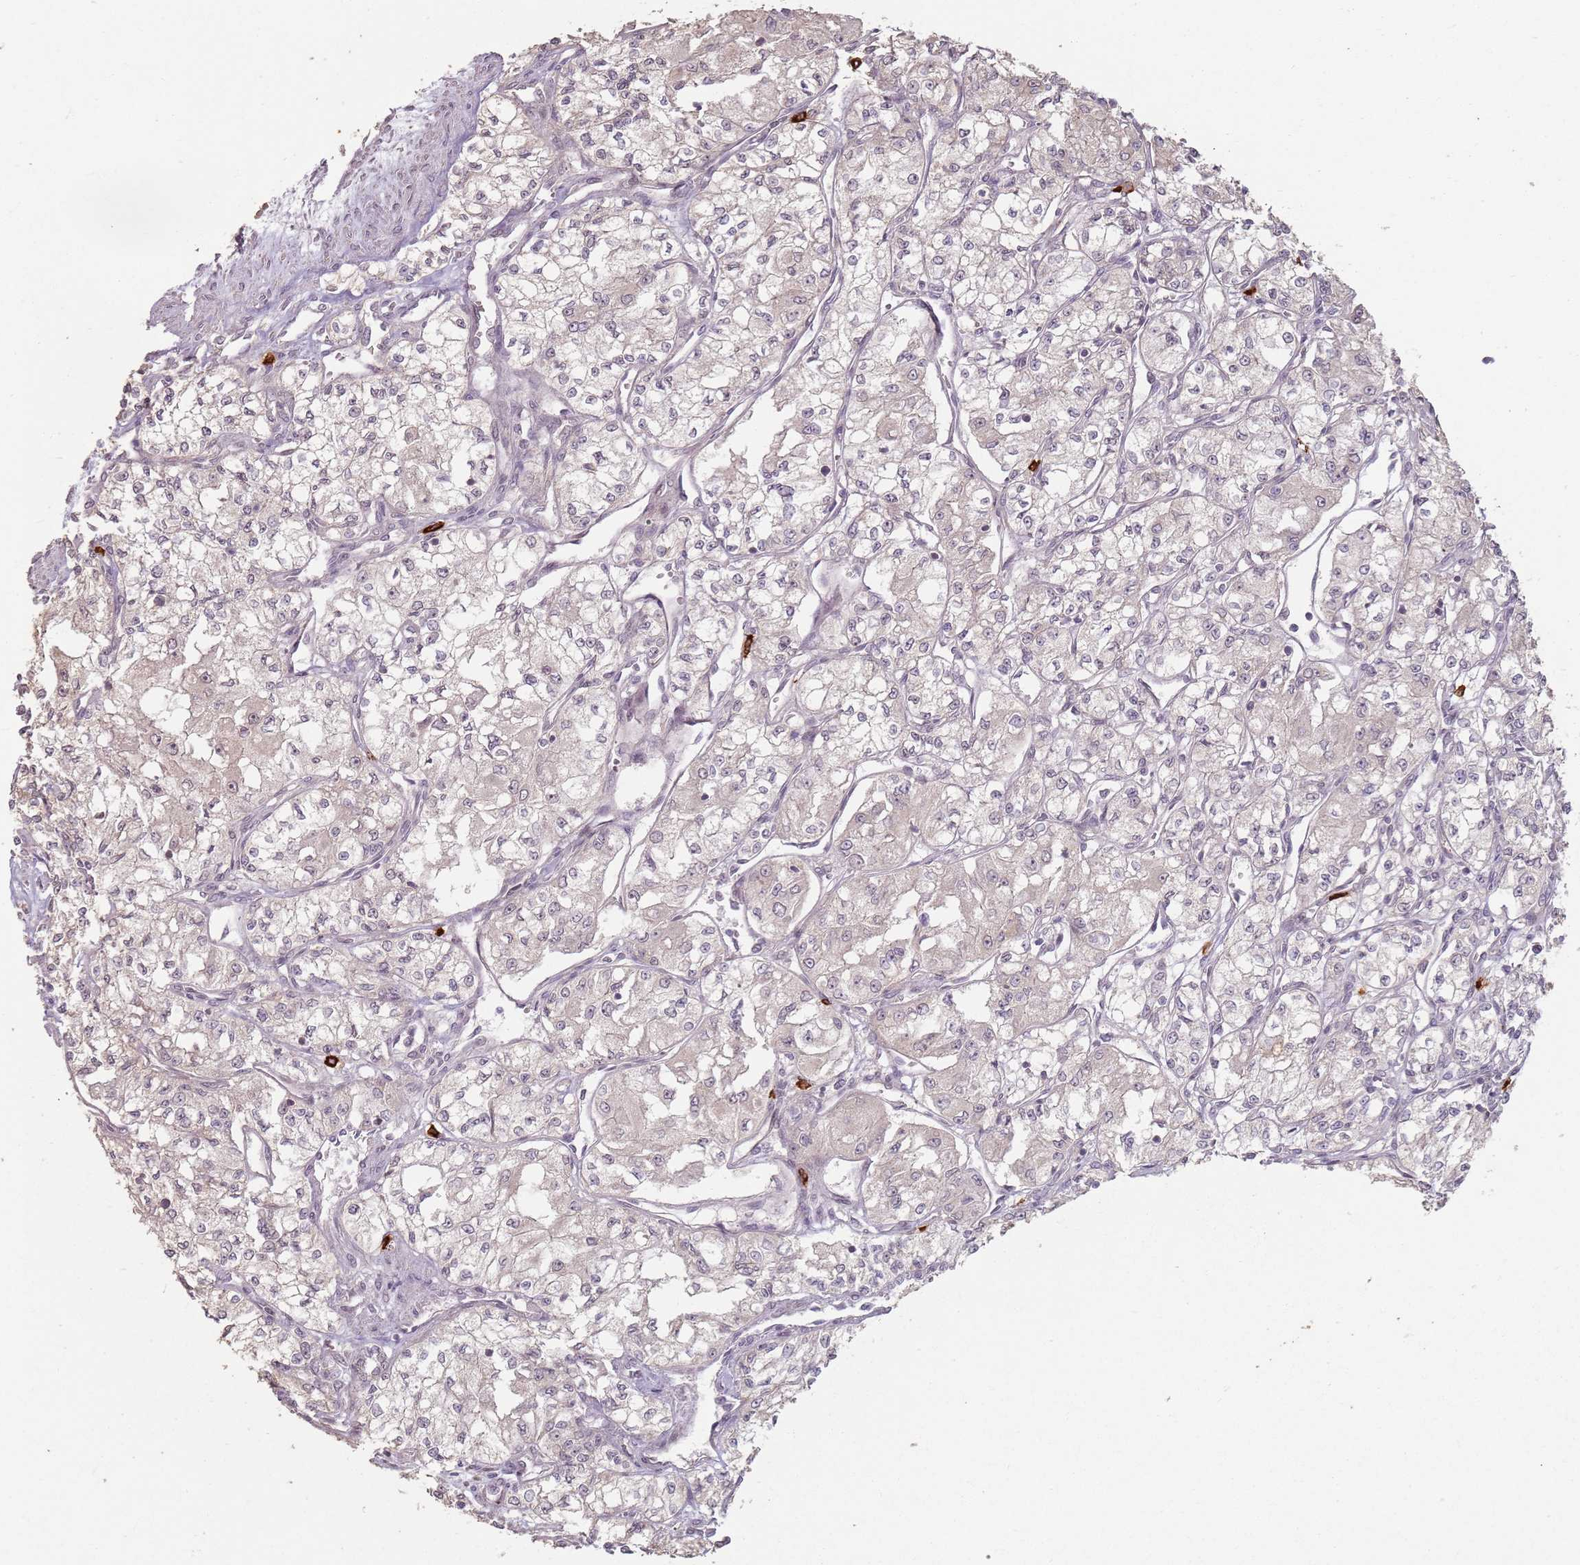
{"staining": {"intensity": "negative", "quantity": "none", "location": "none"}, "tissue": "renal cancer", "cell_type": "Tumor cells", "image_type": "cancer", "snomed": [{"axis": "morphology", "description": "Adenocarcinoma, NOS"}, {"axis": "topography", "description": "Kidney"}], "caption": "There is no significant staining in tumor cells of renal adenocarcinoma.", "gene": "CCDC168", "patient": {"sex": "male", "age": 59}}